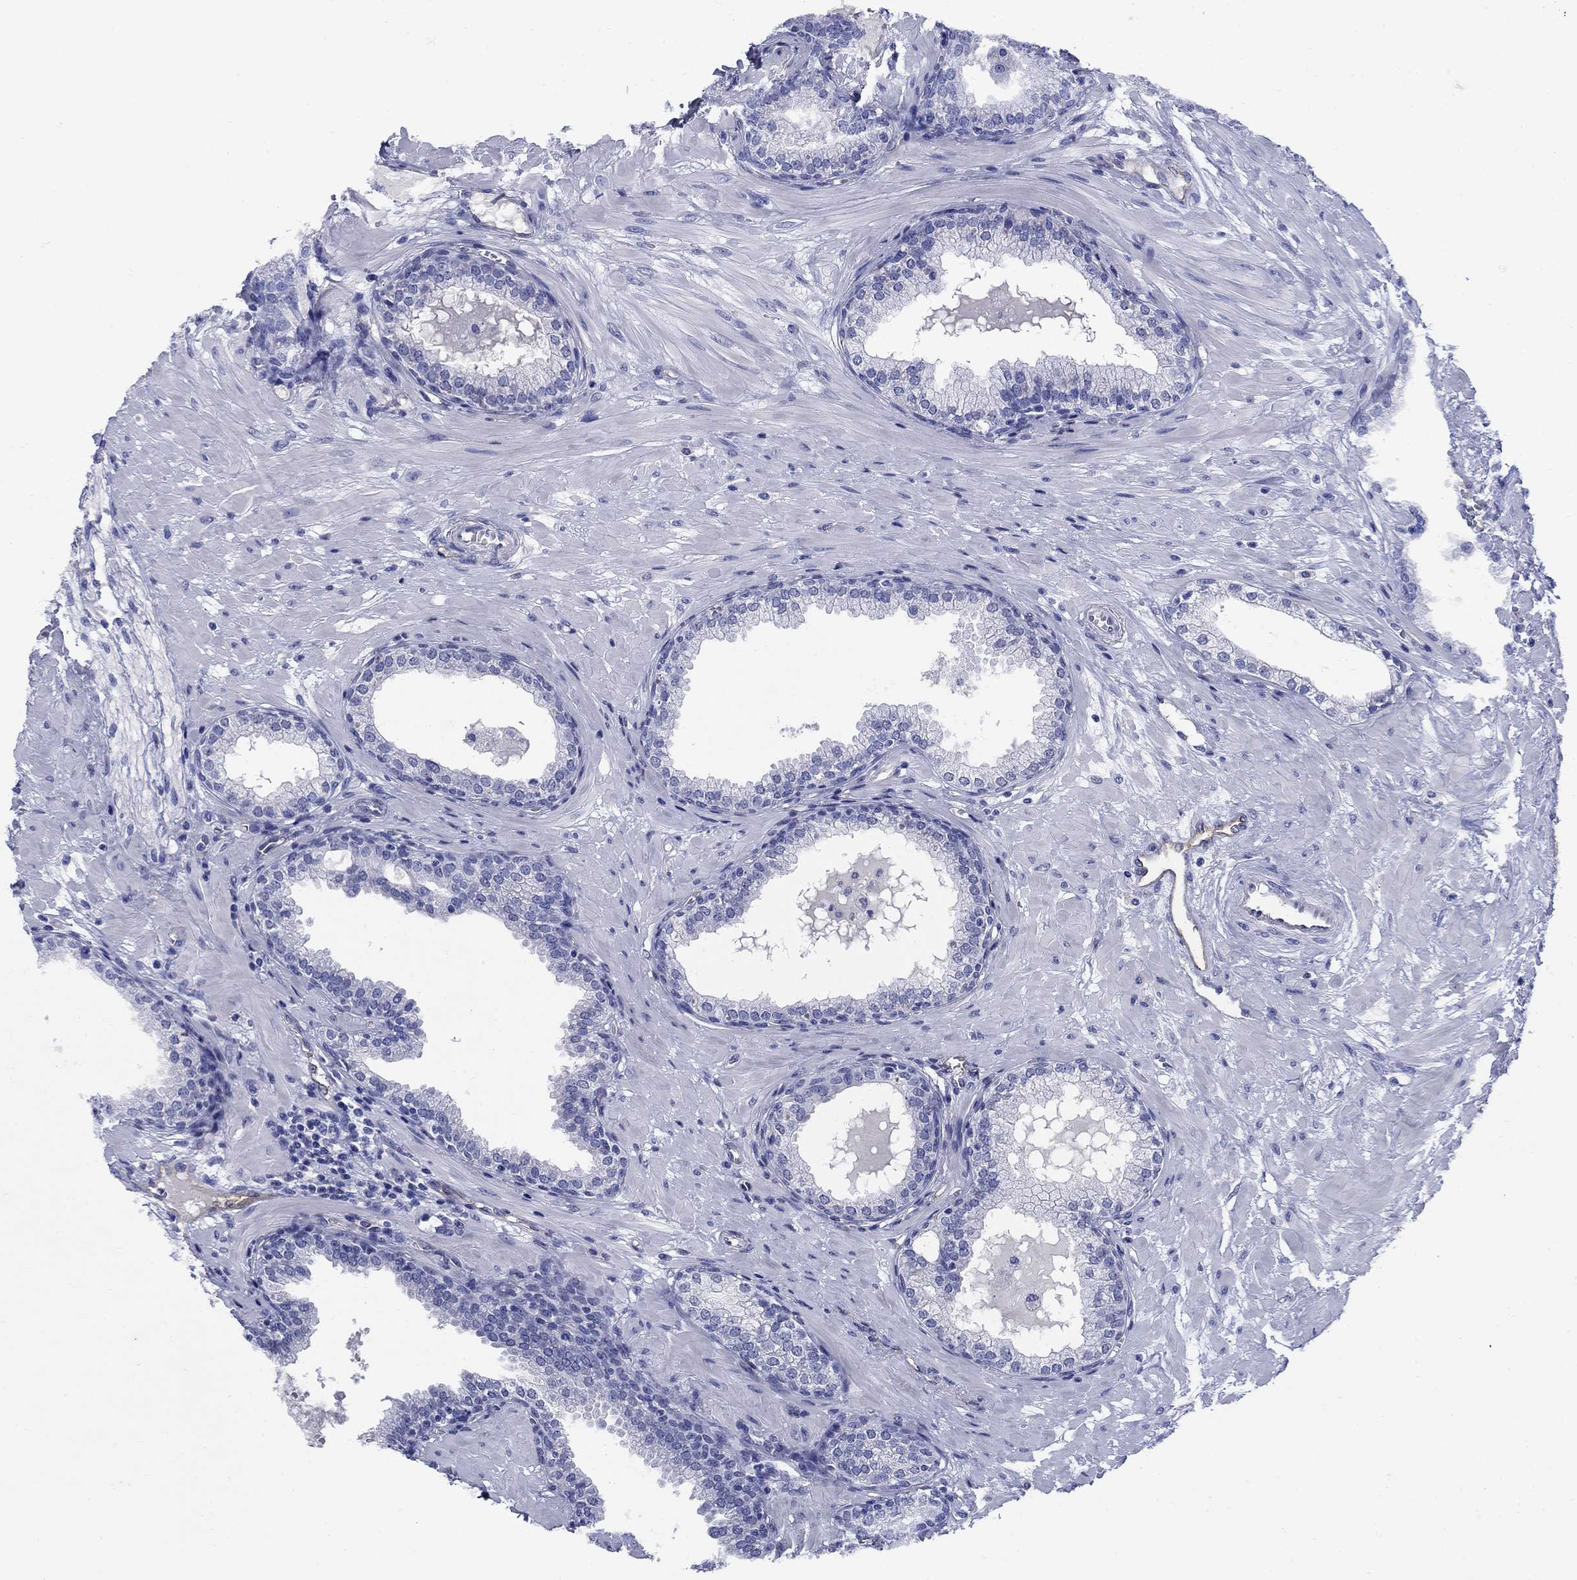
{"staining": {"intensity": "negative", "quantity": "none", "location": "none"}, "tissue": "prostate", "cell_type": "Glandular cells", "image_type": "normal", "snomed": [{"axis": "morphology", "description": "Normal tissue, NOS"}, {"axis": "topography", "description": "Prostate"}], "caption": "IHC of normal human prostate shows no staining in glandular cells.", "gene": "SMCP", "patient": {"sex": "male", "age": 64}}